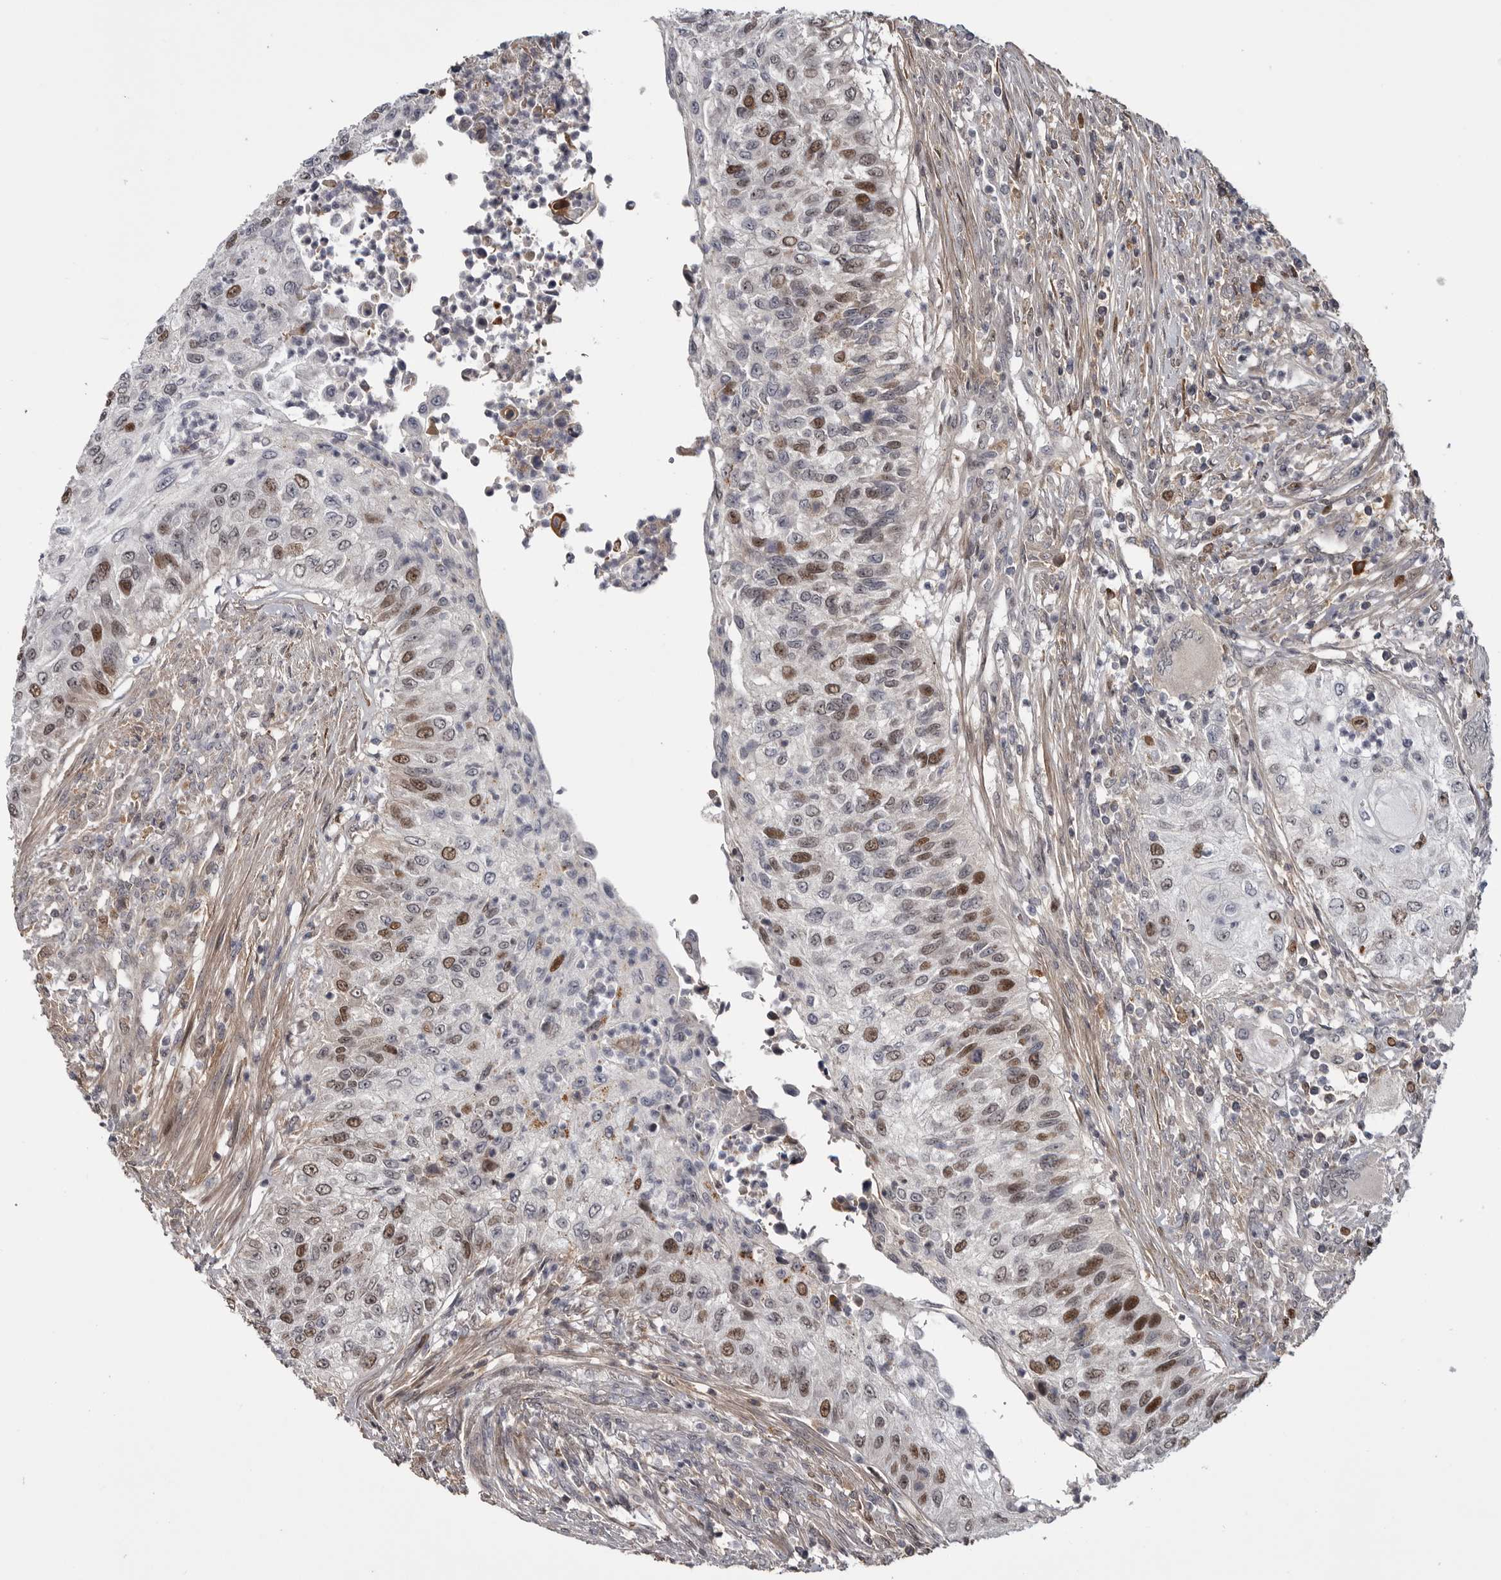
{"staining": {"intensity": "moderate", "quantity": "25%-75%", "location": "nuclear"}, "tissue": "urothelial cancer", "cell_type": "Tumor cells", "image_type": "cancer", "snomed": [{"axis": "morphology", "description": "Urothelial carcinoma, High grade"}, {"axis": "topography", "description": "Urinary bladder"}], "caption": "Urothelial cancer stained with a protein marker reveals moderate staining in tumor cells.", "gene": "ZNF277", "patient": {"sex": "female", "age": 60}}